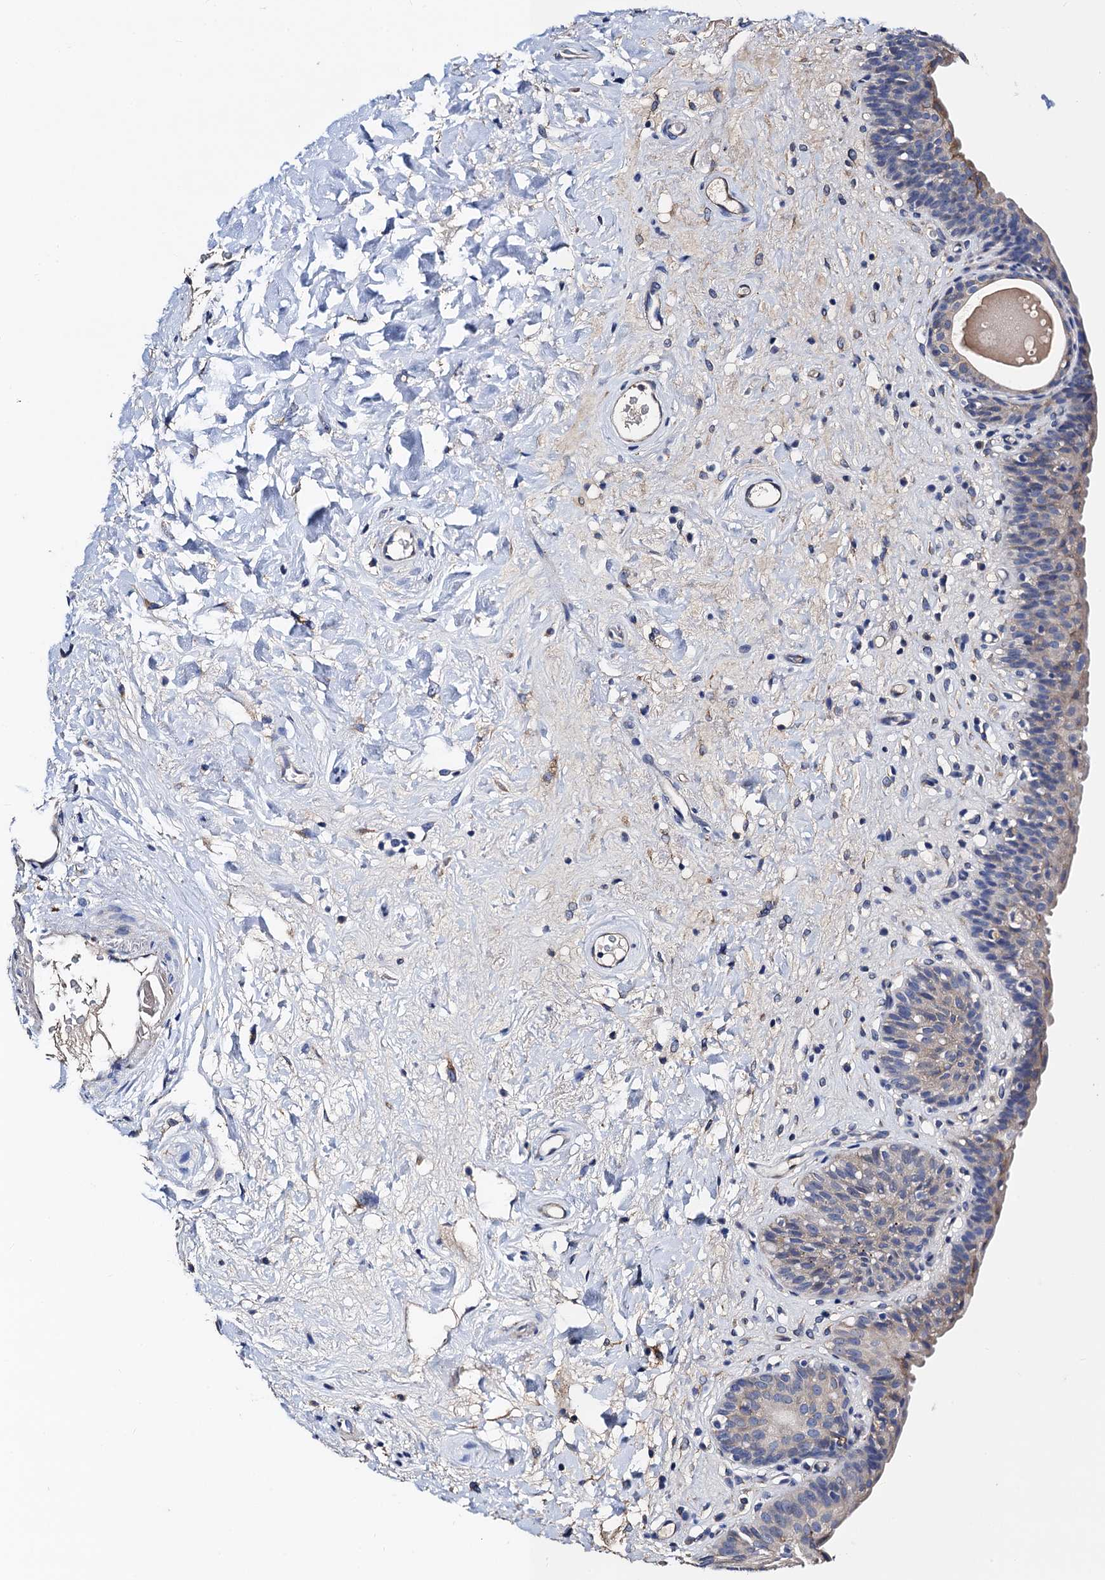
{"staining": {"intensity": "moderate", "quantity": "<25%", "location": "cytoplasmic/membranous"}, "tissue": "urinary bladder", "cell_type": "Urothelial cells", "image_type": "normal", "snomed": [{"axis": "morphology", "description": "Normal tissue, NOS"}, {"axis": "topography", "description": "Urinary bladder"}], "caption": "A low amount of moderate cytoplasmic/membranous expression is appreciated in about <25% of urothelial cells in normal urinary bladder. (brown staining indicates protein expression, while blue staining denotes nuclei).", "gene": "FREM3", "patient": {"sex": "male", "age": 83}}